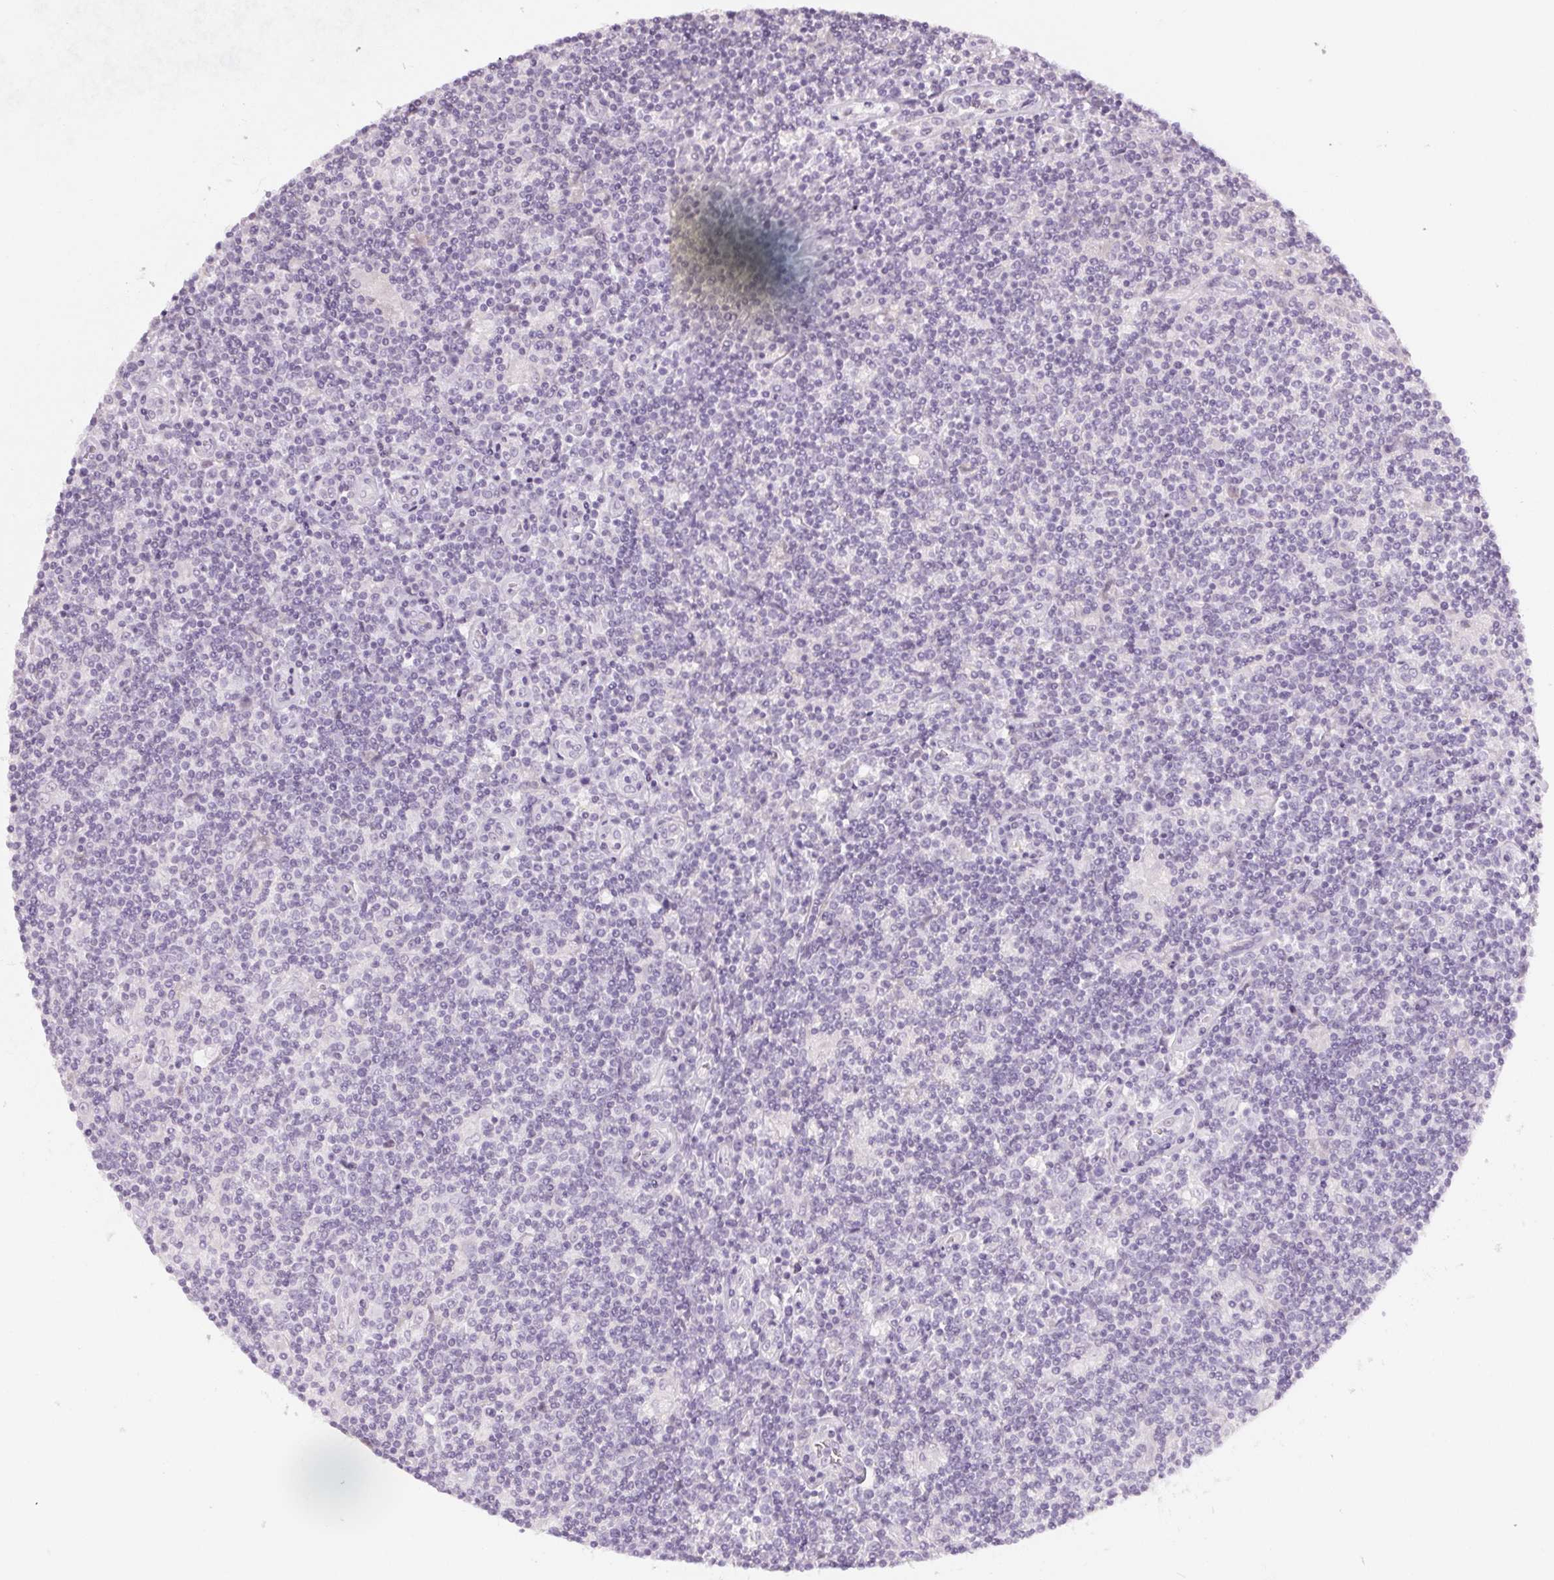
{"staining": {"intensity": "negative", "quantity": "none", "location": "none"}, "tissue": "lymphoma", "cell_type": "Tumor cells", "image_type": "cancer", "snomed": [{"axis": "morphology", "description": "Hodgkin's disease, NOS"}, {"axis": "topography", "description": "Lymph node"}], "caption": "Tumor cells are negative for protein expression in human Hodgkin's disease.", "gene": "SLC6A19", "patient": {"sex": "male", "age": 40}}